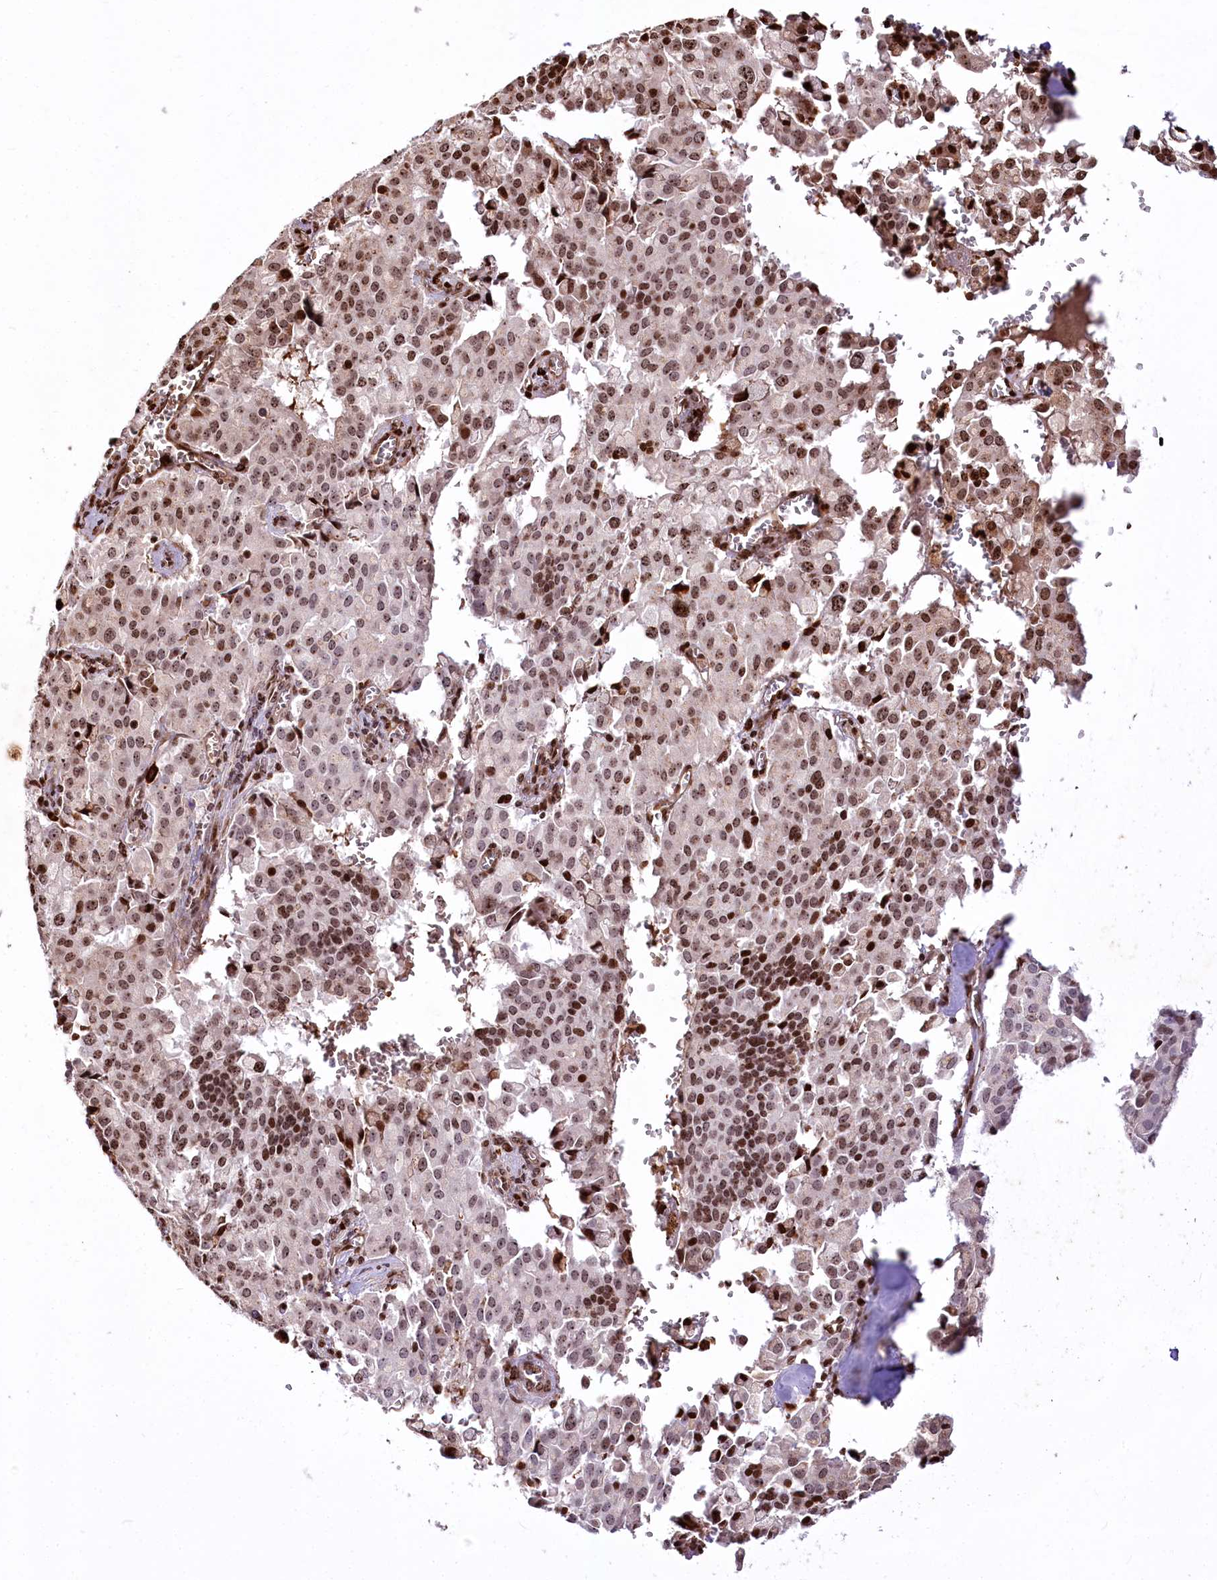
{"staining": {"intensity": "moderate", "quantity": ">75%", "location": "nuclear"}, "tissue": "pancreatic cancer", "cell_type": "Tumor cells", "image_type": "cancer", "snomed": [{"axis": "morphology", "description": "Adenocarcinoma, NOS"}, {"axis": "topography", "description": "Pancreas"}], "caption": "Tumor cells exhibit medium levels of moderate nuclear staining in about >75% of cells in pancreatic cancer.", "gene": "PTMS", "patient": {"sex": "male", "age": 65}}